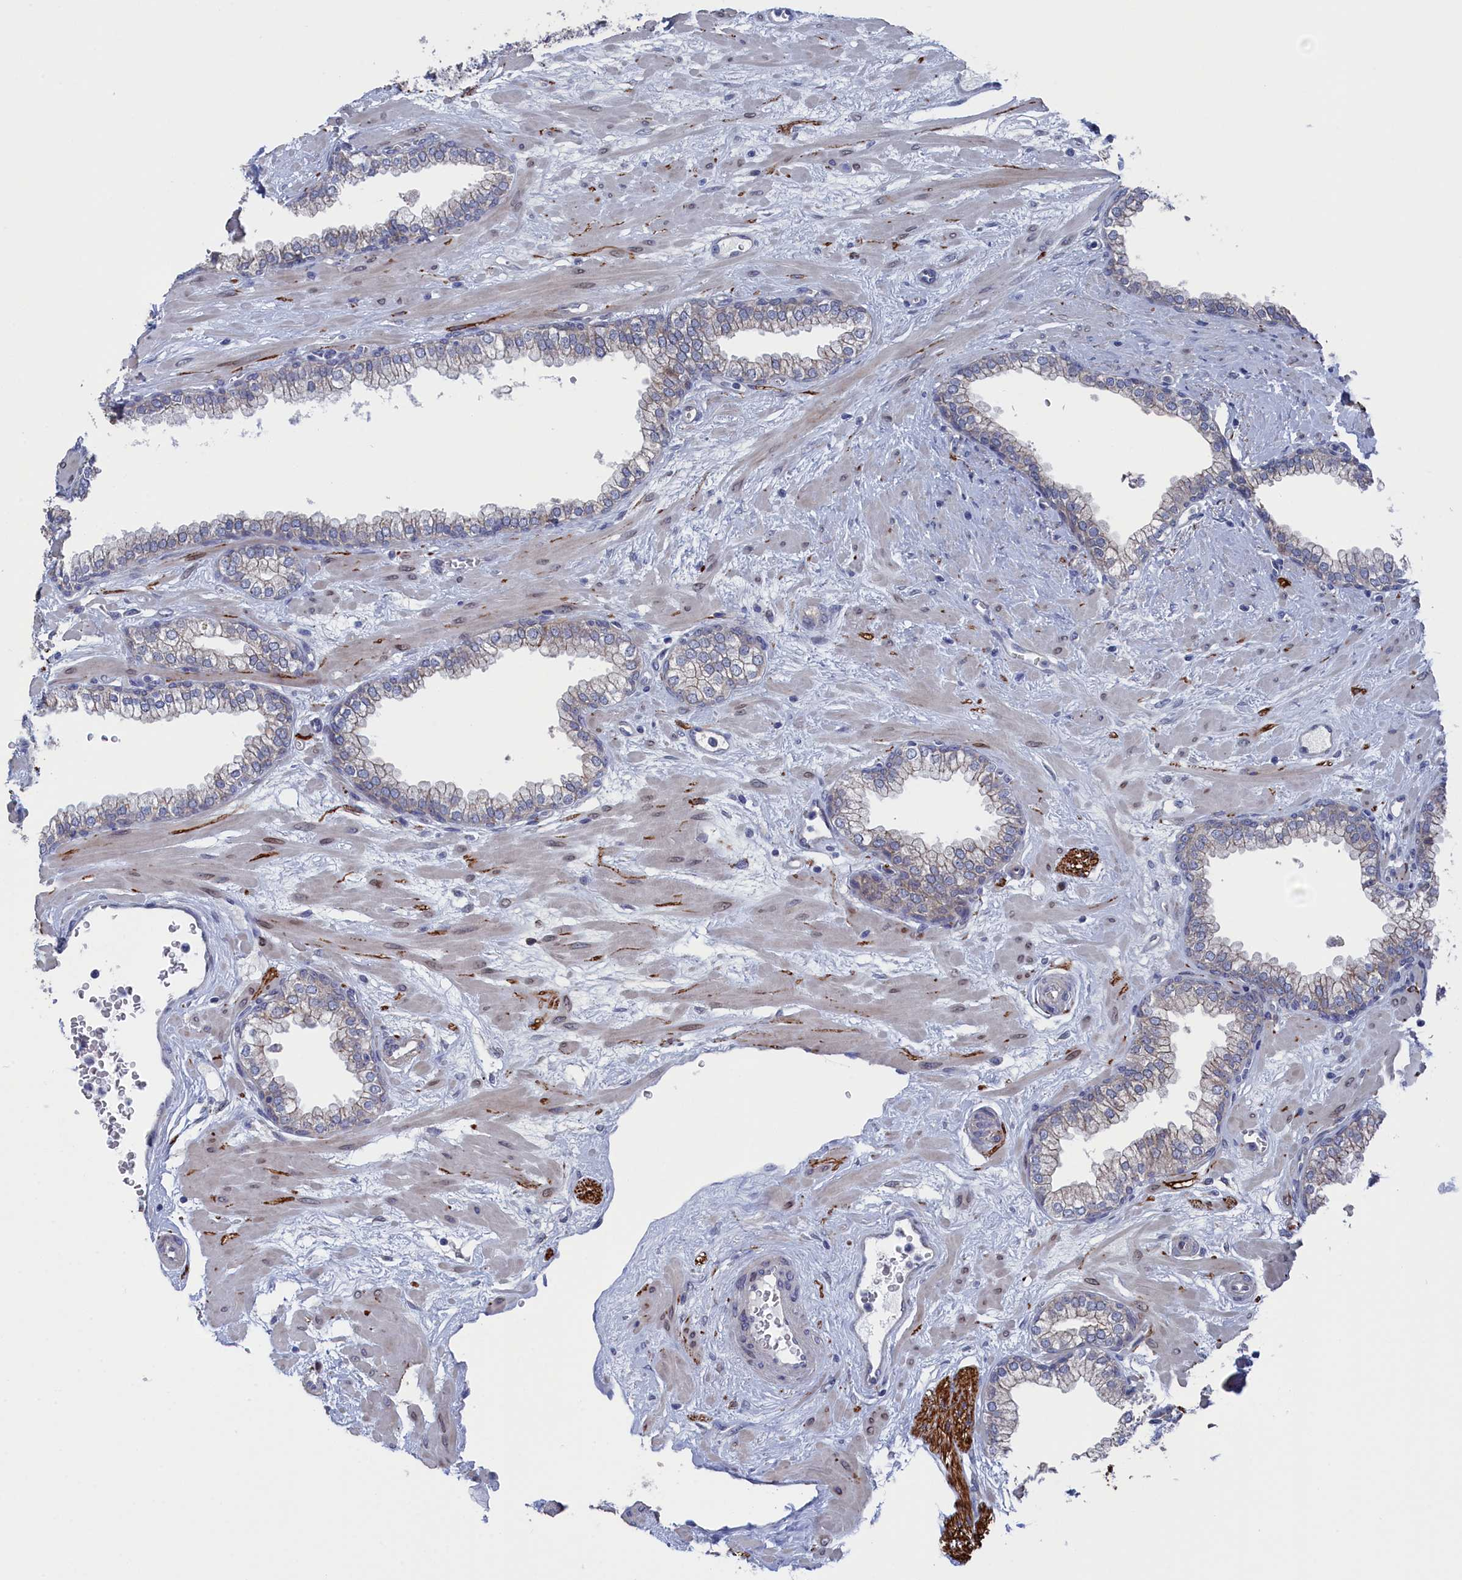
{"staining": {"intensity": "weak", "quantity": "<25%", "location": "cytoplasmic/membranous"}, "tissue": "prostate", "cell_type": "Glandular cells", "image_type": "normal", "snomed": [{"axis": "morphology", "description": "Normal tissue, NOS"}, {"axis": "morphology", "description": "Urothelial carcinoma, Low grade"}, {"axis": "topography", "description": "Urinary bladder"}, {"axis": "topography", "description": "Prostate"}], "caption": "An immunohistochemistry (IHC) micrograph of unremarkable prostate is shown. There is no staining in glandular cells of prostate. The staining is performed using DAB brown chromogen with nuclei counter-stained in using hematoxylin.", "gene": "TMEM161A", "patient": {"sex": "male", "age": 60}}